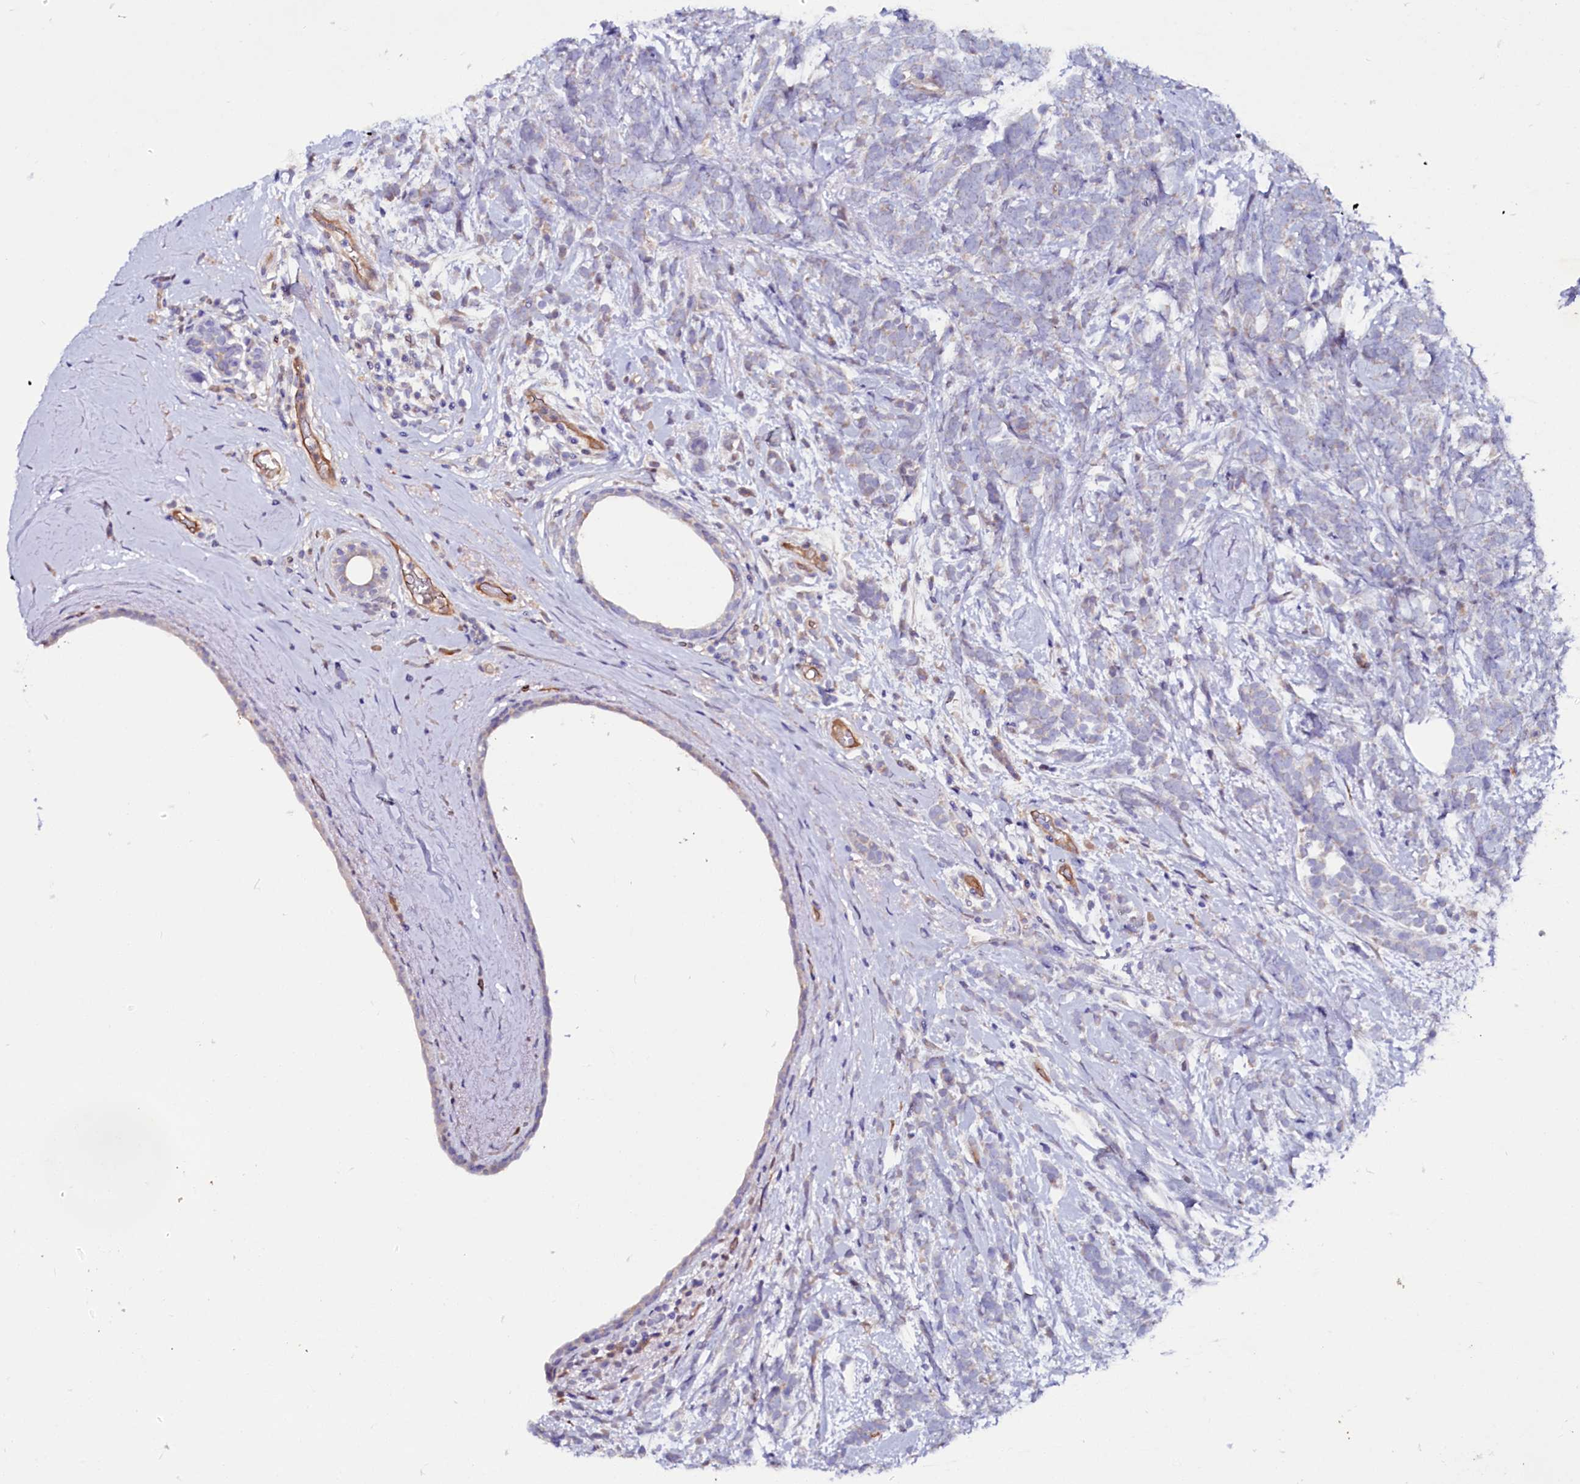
{"staining": {"intensity": "negative", "quantity": "none", "location": "none"}, "tissue": "breast cancer", "cell_type": "Tumor cells", "image_type": "cancer", "snomed": [{"axis": "morphology", "description": "Lobular carcinoma"}, {"axis": "topography", "description": "Breast"}], "caption": "A micrograph of human breast cancer is negative for staining in tumor cells.", "gene": "IL17RD", "patient": {"sex": "female", "age": 58}}